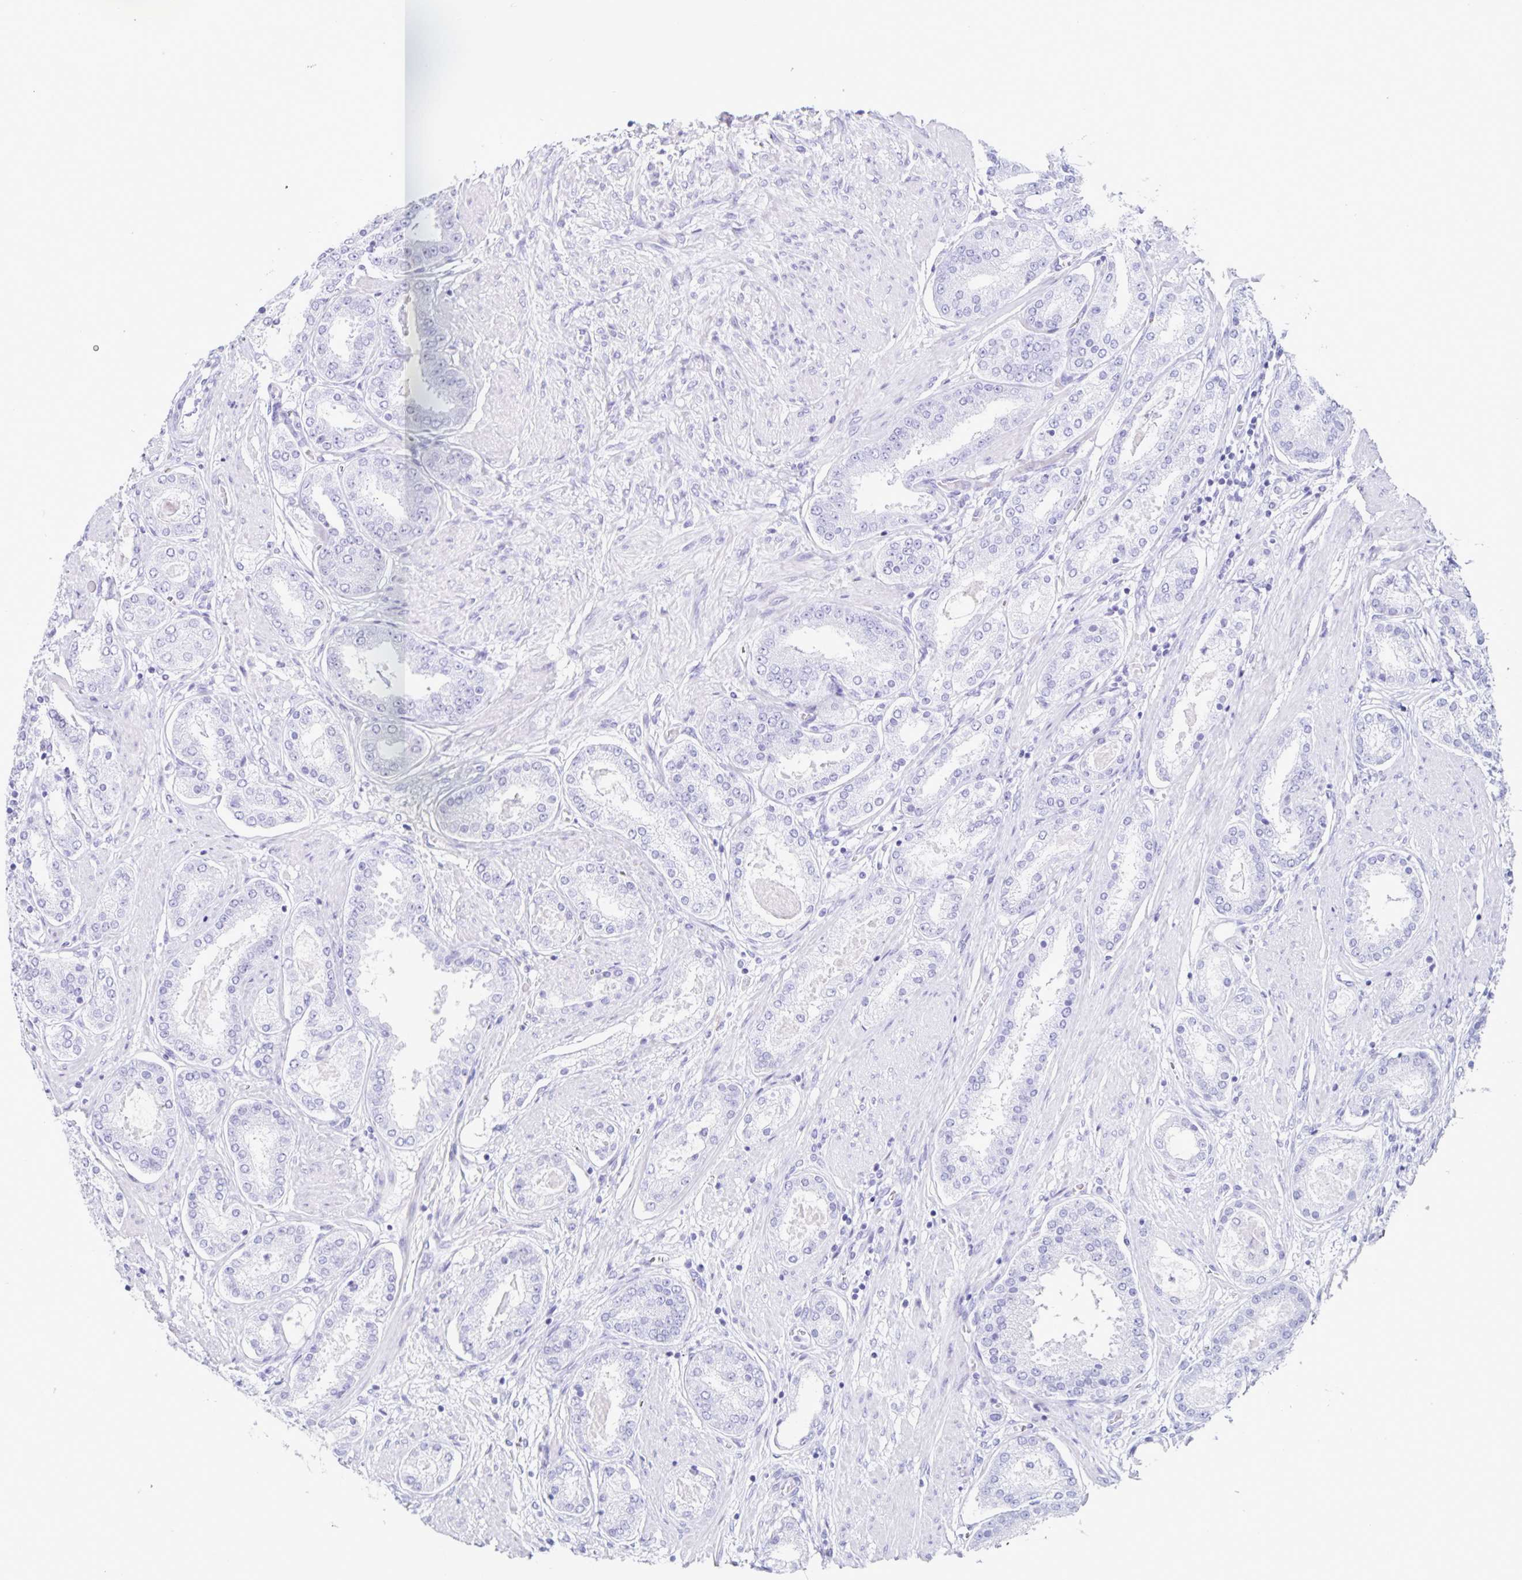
{"staining": {"intensity": "negative", "quantity": "none", "location": "none"}, "tissue": "prostate cancer", "cell_type": "Tumor cells", "image_type": "cancer", "snomed": [{"axis": "morphology", "description": "Adenocarcinoma, High grade"}, {"axis": "topography", "description": "Prostate"}], "caption": "Tumor cells are negative for brown protein staining in prostate cancer.", "gene": "C12orf56", "patient": {"sex": "male", "age": 63}}